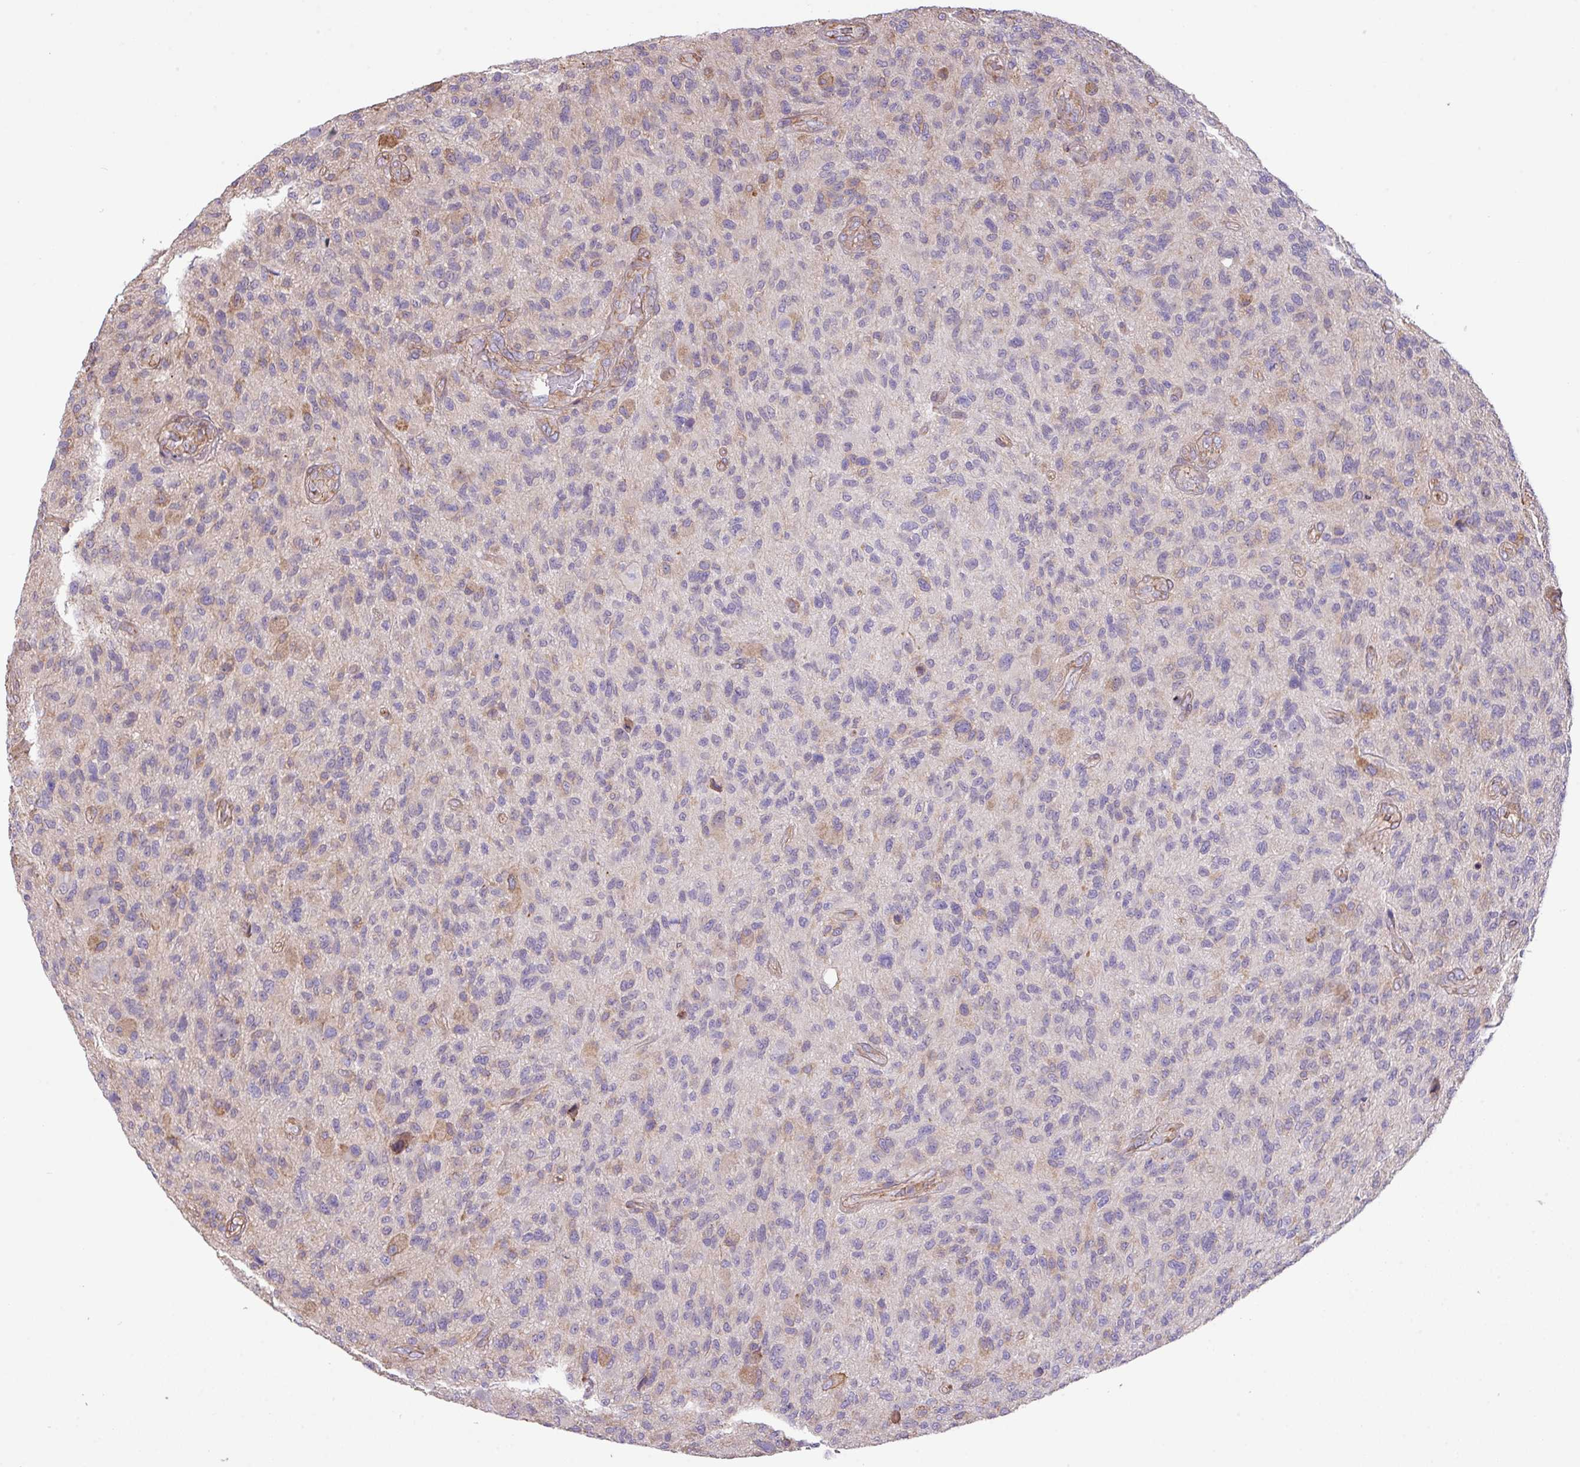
{"staining": {"intensity": "negative", "quantity": "none", "location": "none"}, "tissue": "glioma", "cell_type": "Tumor cells", "image_type": "cancer", "snomed": [{"axis": "morphology", "description": "Glioma, malignant, High grade"}, {"axis": "topography", "description": "Brain"}], "caption": "IHC of human malignant glioma (high-grade) shows no expression in tumor cells.", "gene": "LRRC41", "patient": {"sex": "male", "age": 47}}